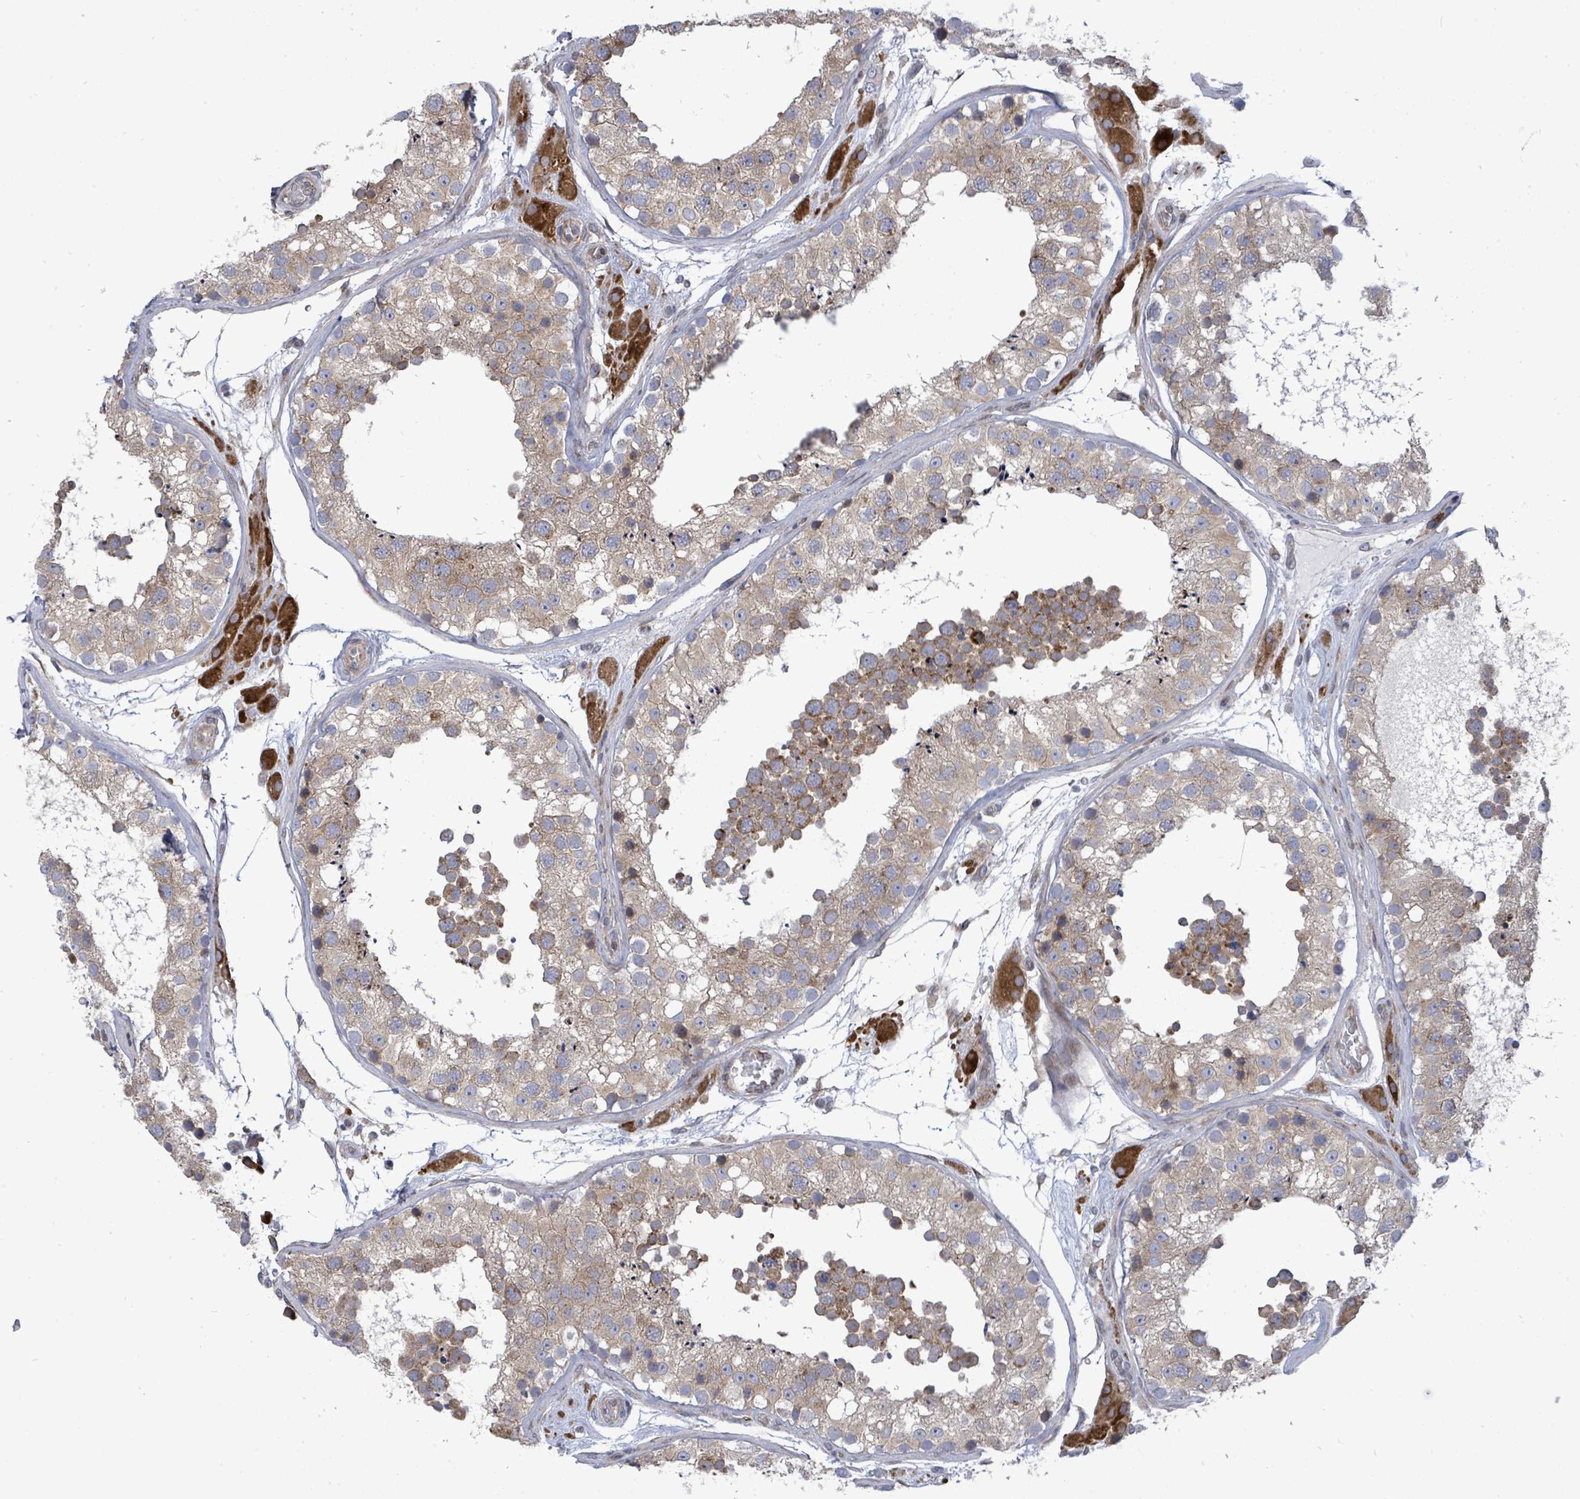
{"staining": {"intensity": "moderate", "quantity": "25%-75%", "location": "cytoplasmic/membranous"}, "tissue": "testis", "cell_type": "Cells in seminiferous ducts", "image_type": "normal", "snomed": [{"axis": "morphology", "description": "Normal tissue, NOS"}, {"axis": "topography", "description": "Testis"}], "caption": "Human testis stained with a brown dye demonstrates moderate cytoplasmic/membranous positive positivity in approximately 25%-75% of cells in seminiferous ducts.", "gene": "SAR1A", "patient": {"sex": "male", "age": 26}}